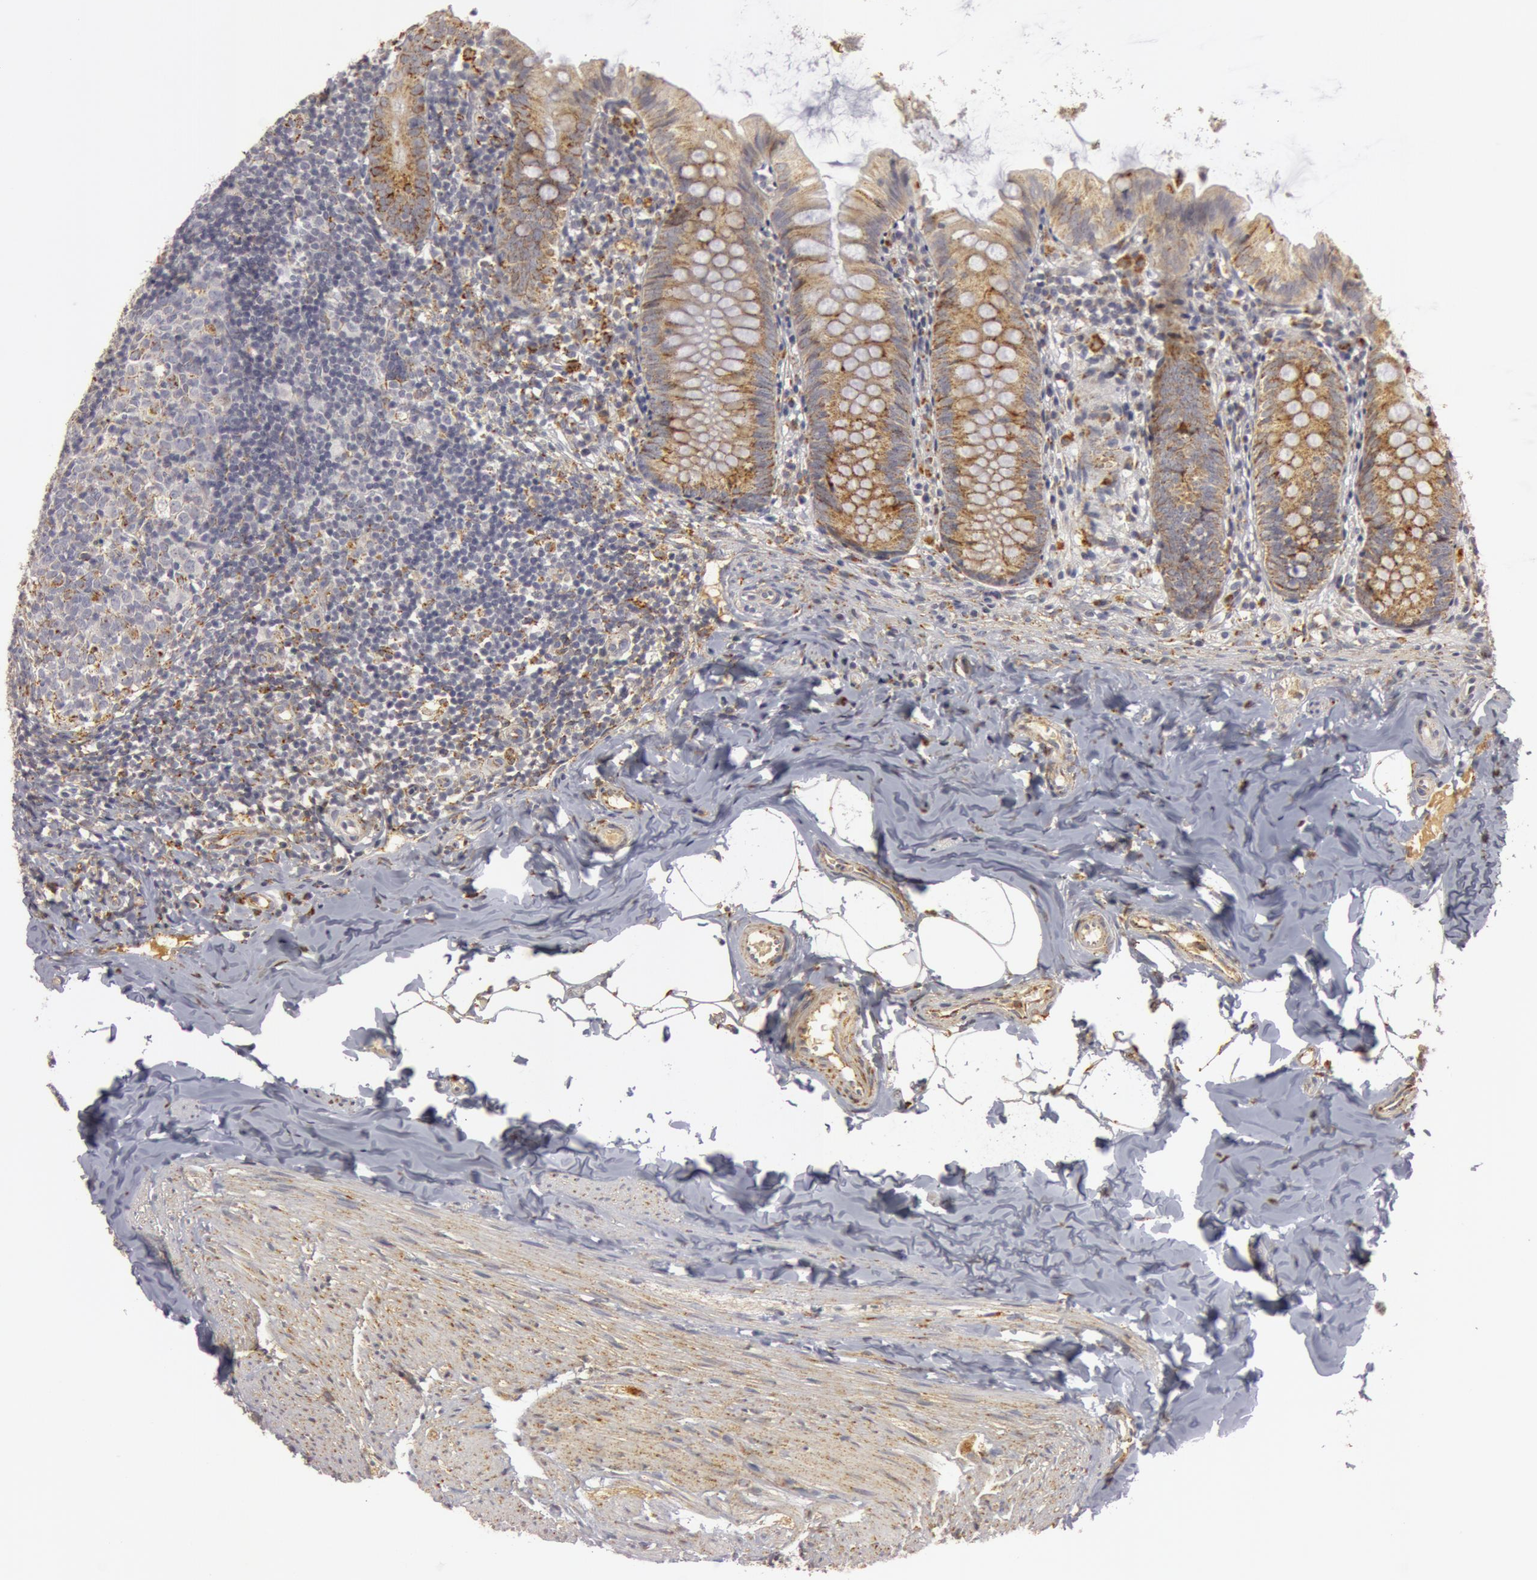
{"staining": {"intensity": "moderate", "quantity": ">75%", "location": "cytoplasmic/membranous"}, "tissue": "appendix", "cell_type": "Glandular cells", "image_type": "normal", "snomed": [{"axis": "morphology", "description": "Normal tissue, NOS"}, {"axis": "topography", "description": "Appendix"}], "caption": "A high-resolution histopathology image shows IHC staining of normal appendix, which displays moderate cytoplasmic/membranous staining in approximately >75% of glandular cells.", "gene": "C7", "patient": {"sex": "female", "age": 9}}